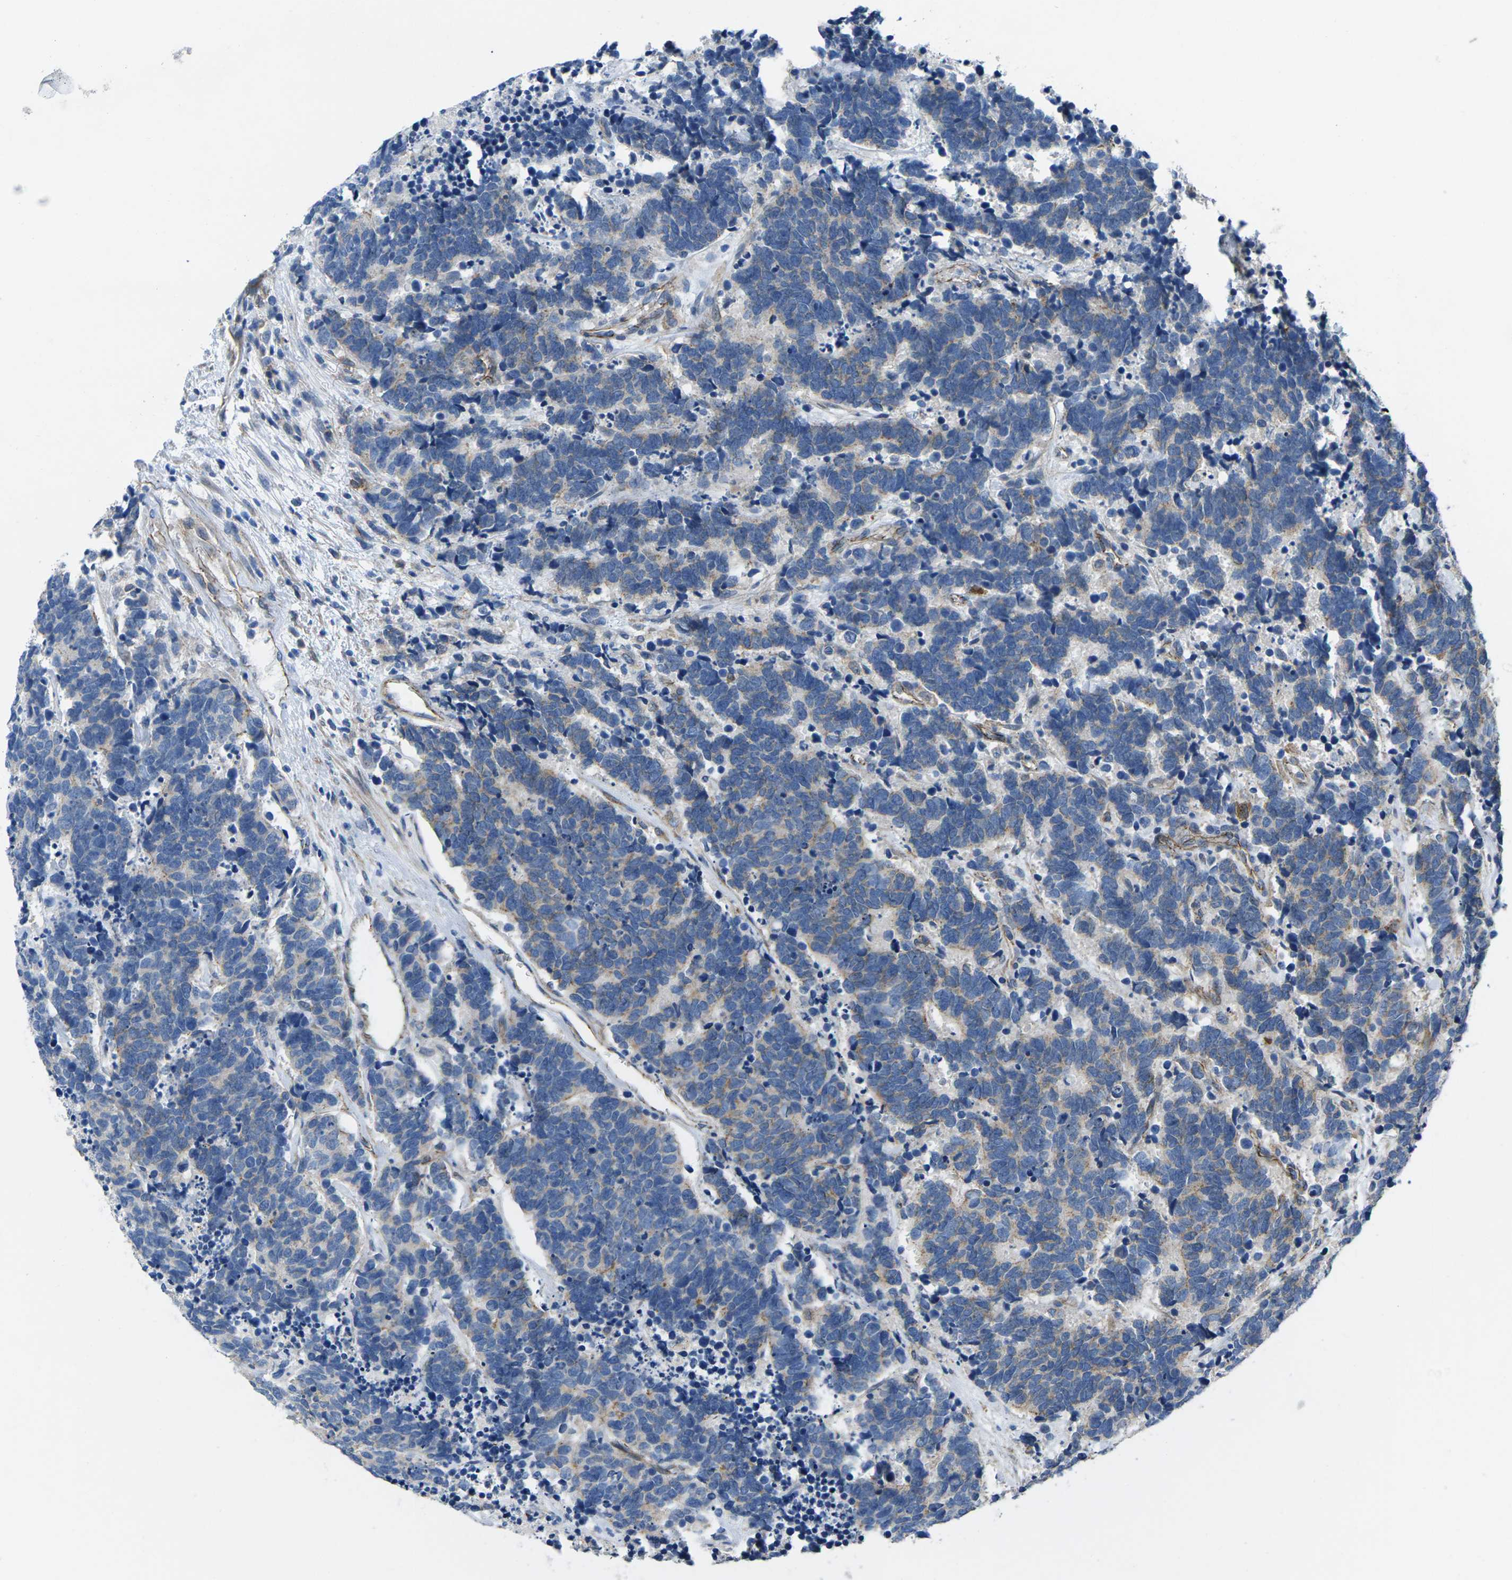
{"staining": {"intensity": "negative", "quantity": "none", "location": "none"}, "tissue": "carcinoid", "cell_type": "Tumor cells", "image_type": "cancer", "snomed": [{"axis": "morphology", "description": "Carcinoma, NOS"}, {"axis": "morphology", "description": "Carcinoid, malignant, NOS"}, {"axis": "topography", "description": "Urinary bladder"}], "caption": "An immunohistochemistry image of carcinoid (malignant) is shown. There is no staining in tumor cells of carcinoid (malignant).", "gene": "CTNND1", "patient": {"sex": "male", "age": 57}}